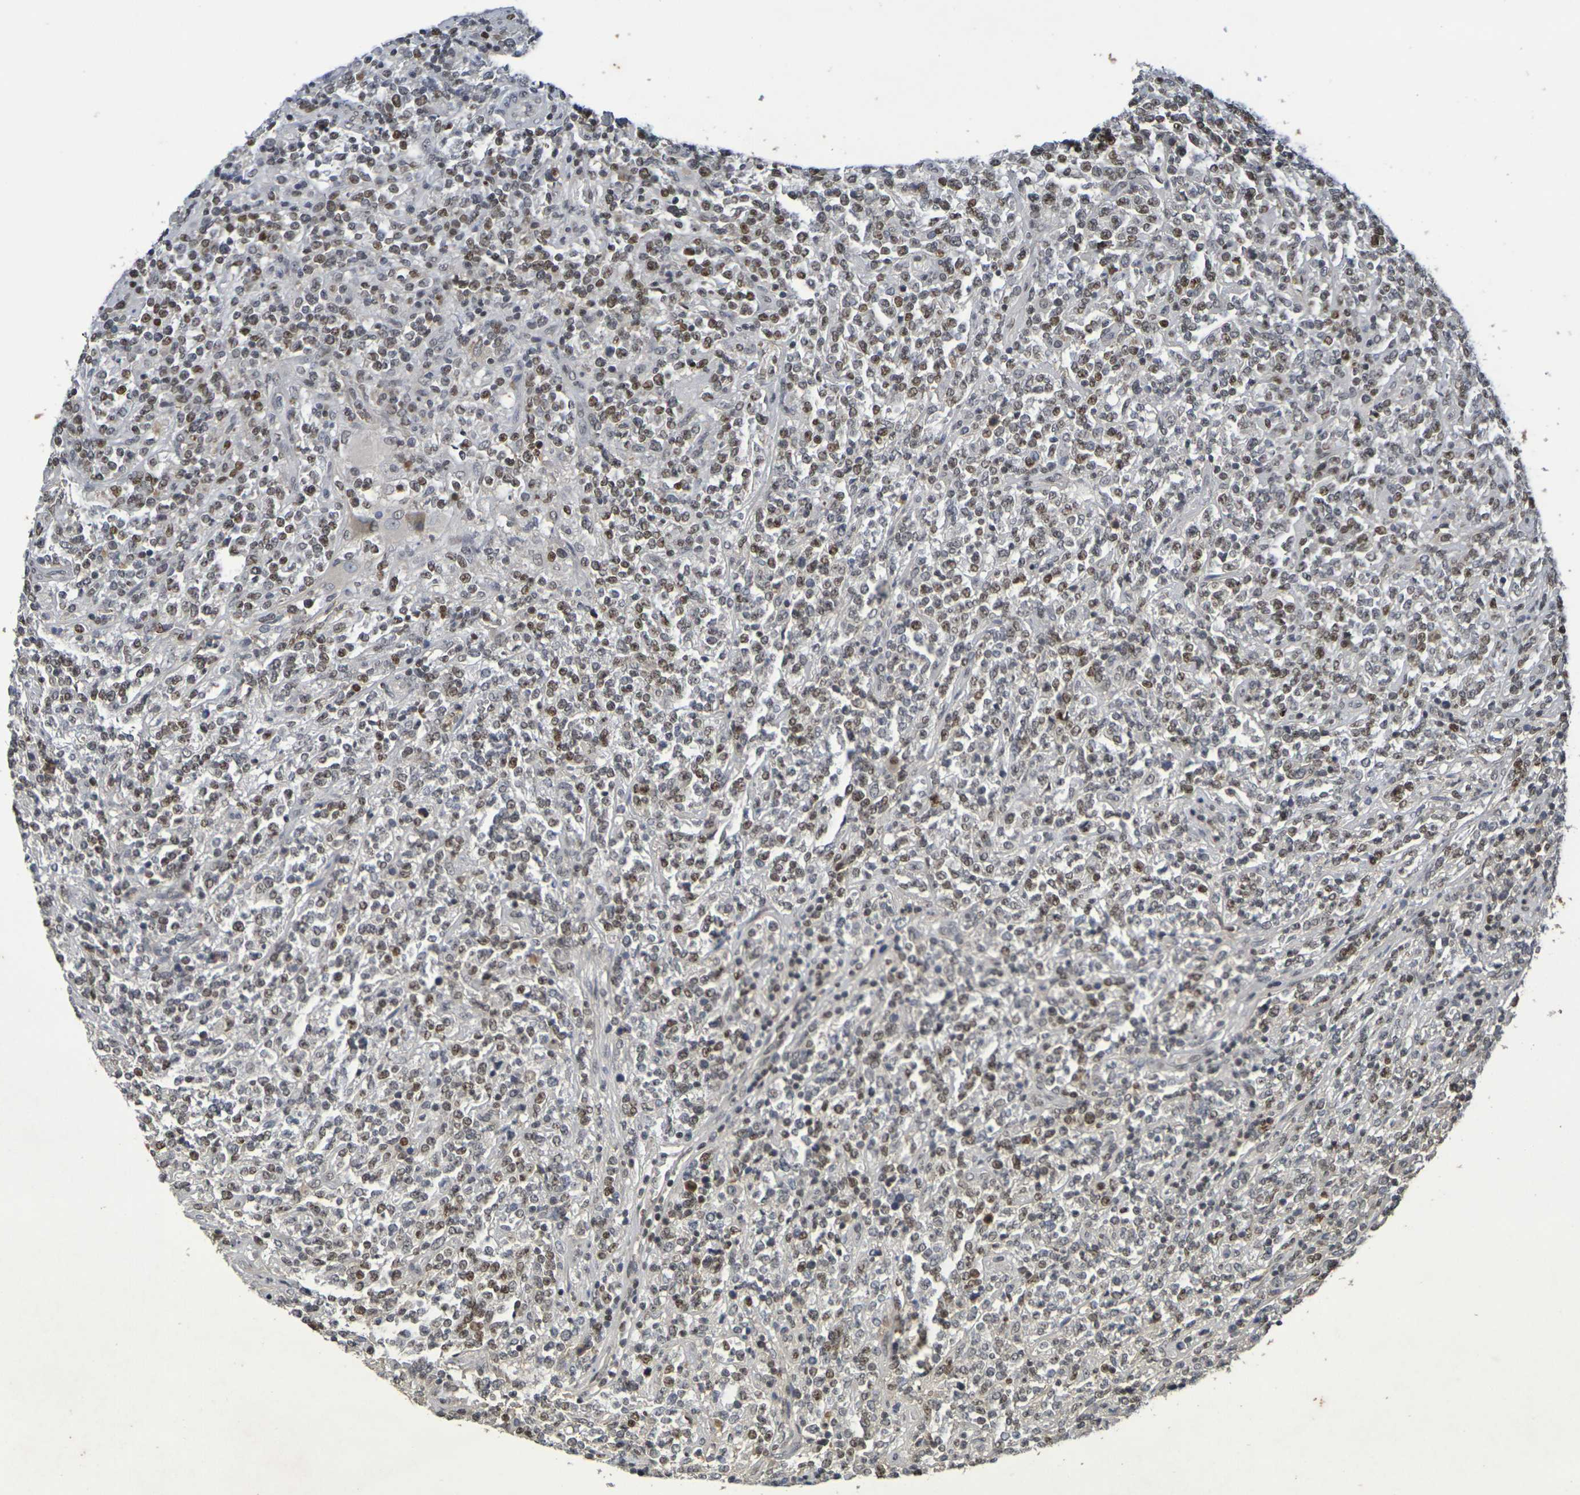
{"staining": {"intensity": "moderate", "quantity": ">75%", "location": "nuclear"}, "tissue": "lymphoma", "cell_type": "Tumor cells", "image_type": "cancer", "snomed": [{"axis": "morphology", "description": "Malignant lymphoma, non-Hodgkin's type, High grade"}, {"axis": "topography", "description": "Soft tissue"}], "caption": "This is a histology image of IHC staining of lymphoma, which shows moderate positivity in the nuclear of tumor cells.", "gene": "TERF2", "patient": {"sex": "male", "age": 18}}